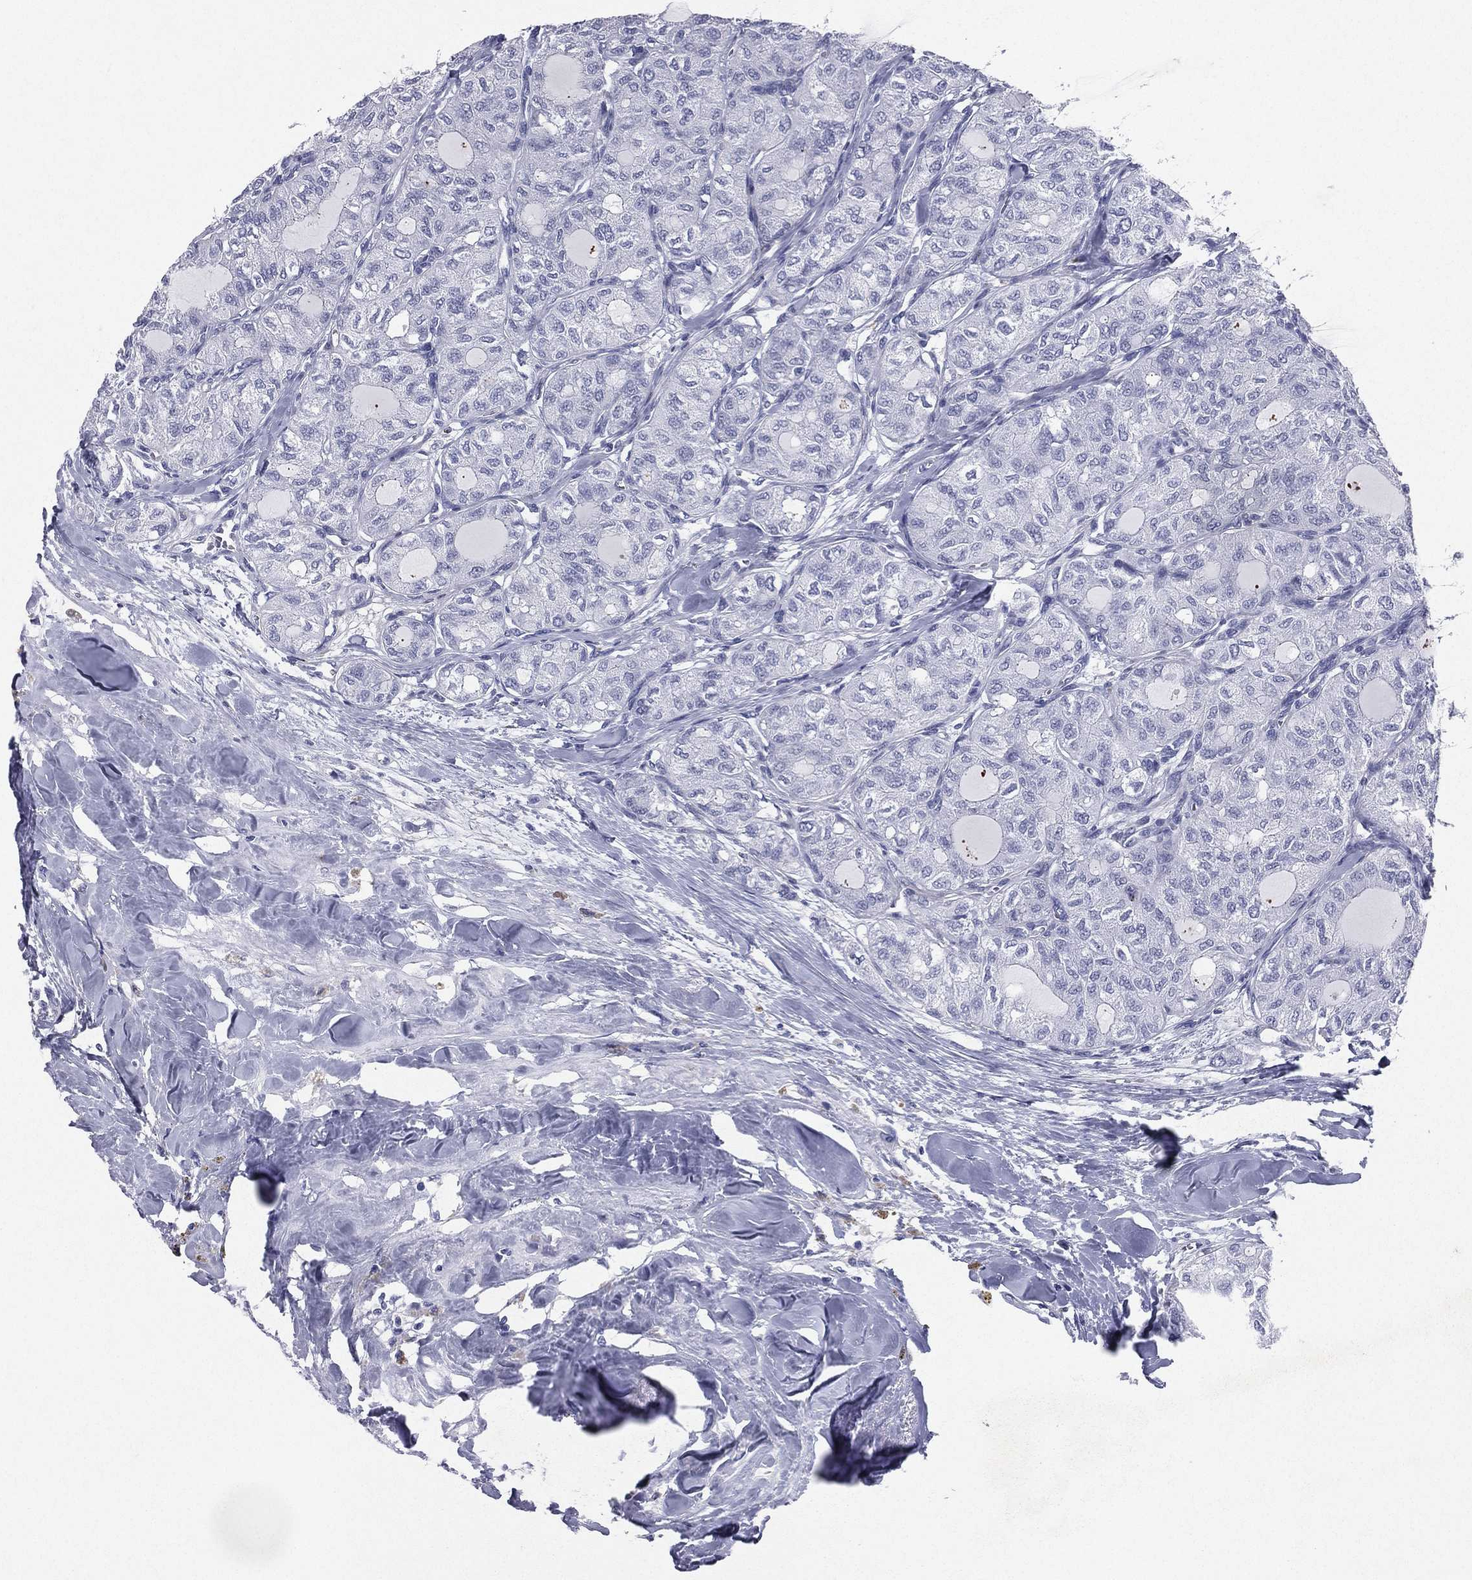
{"staining": {"intensity": "negative", "quantity": "none", "location": "none"}, "tissue": "thyroid cancer", "cell_type": "Tumor cells", "image_type": "cancer", "snomed": [{"axis": "morphology", "description": "Follicular adenoma carcinoma, NOS"}, {"axis": "topography", "description": "Thyroid gland"}], "caption": "This is a image of immunohistochemistry (IHC) staining of thyroid cancer, which shows no expression in tumor cells.", "gene": "HLA-DOA", "patient": {"sex": "male", "age": 75}}